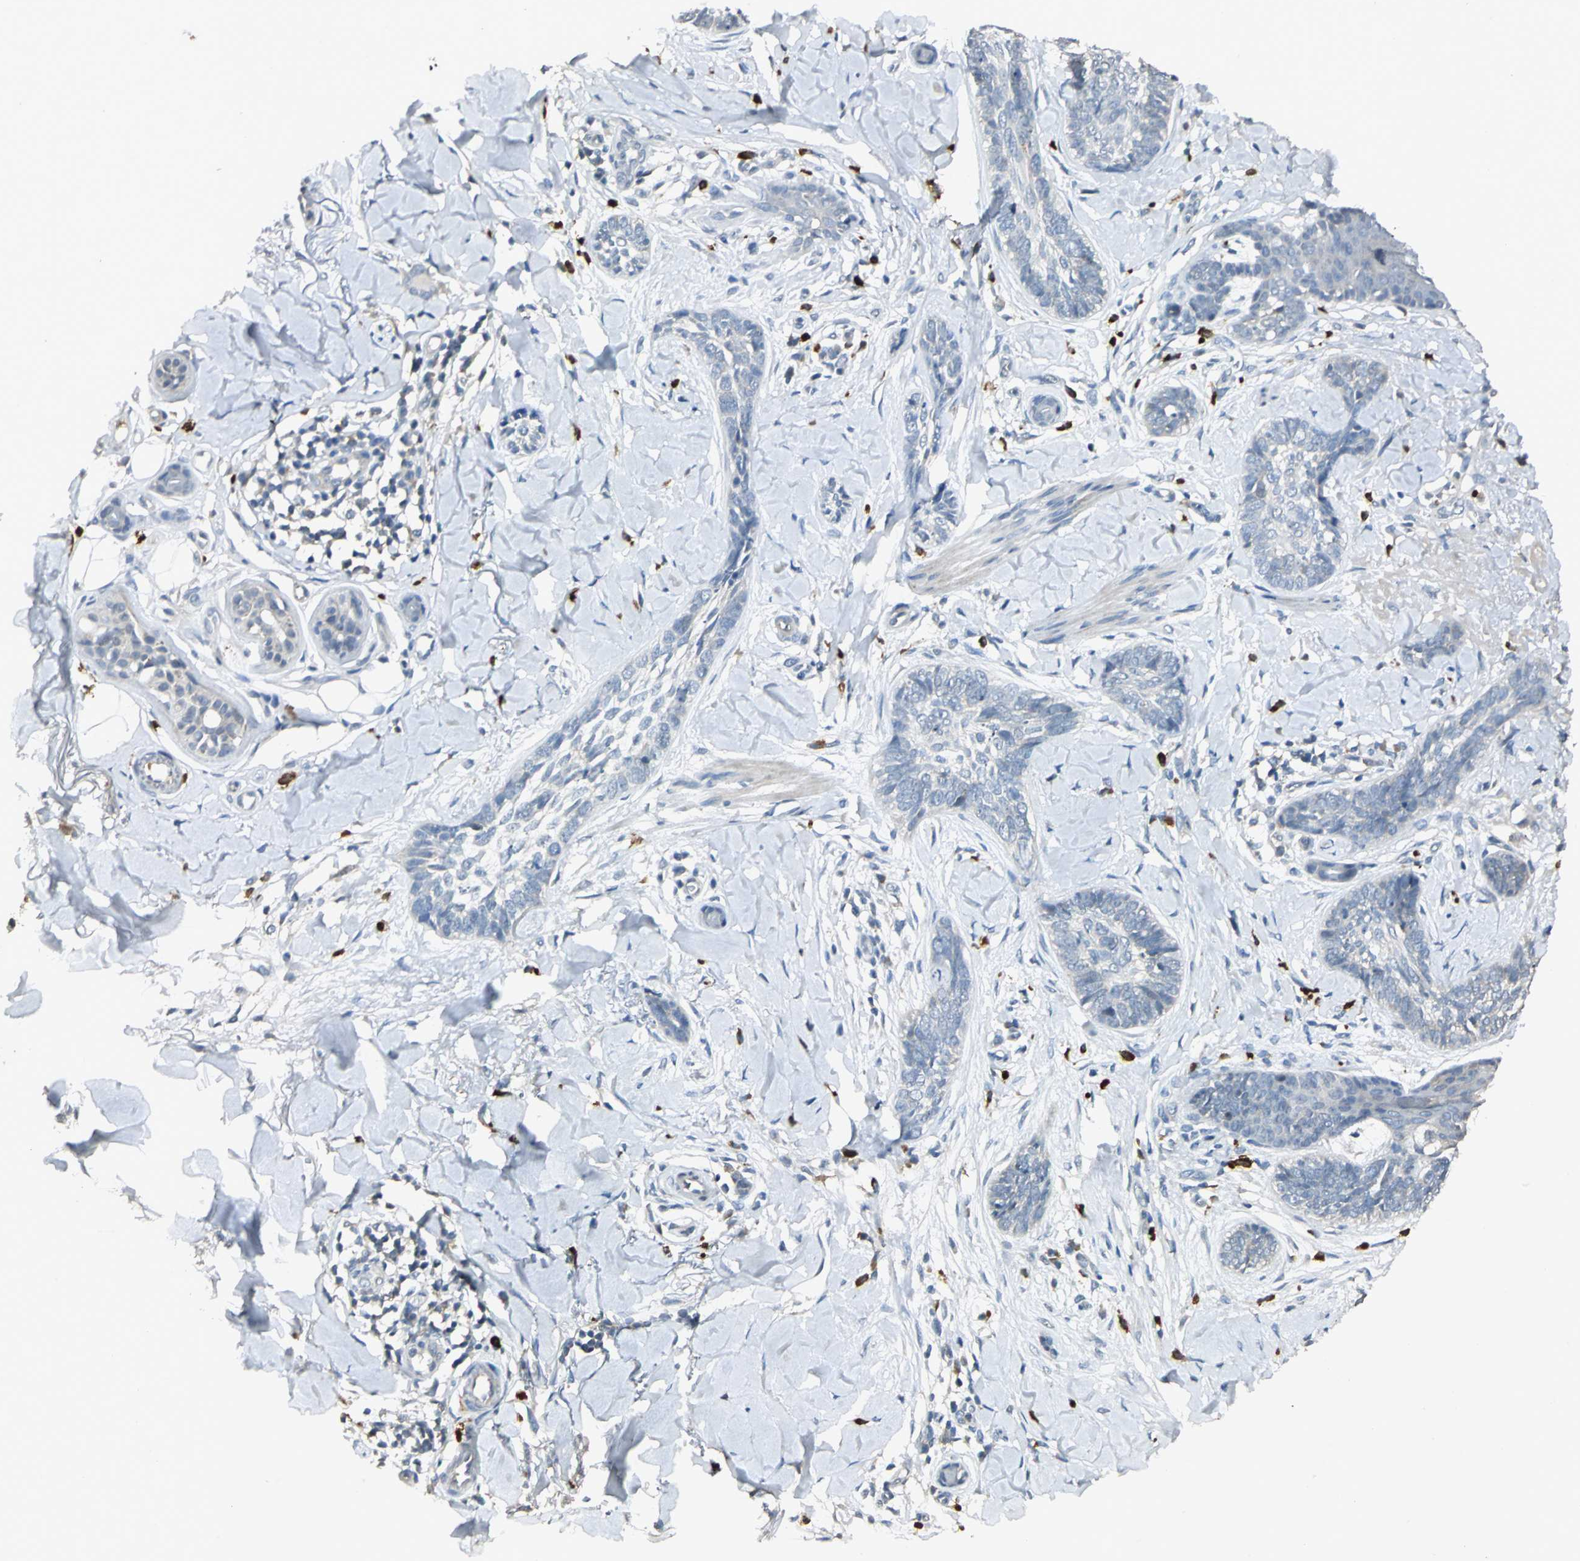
{"staining": {"intensity": "negative", "quantity": "none", "location": "none"}, "tissue": "skin cancer", "cell_type": "Tumor cells", "image_type": "cancer", "snomed": [{"axis": "morphology", "description": "Basal cell carcinoma"}, {"axis": "topography", "description": "Skin"}], "caption": "Tumor cells are negative for brown protein staining in skin cancer.", "gene": "PROC", "patient": {"sex": "female", "age": 58}}